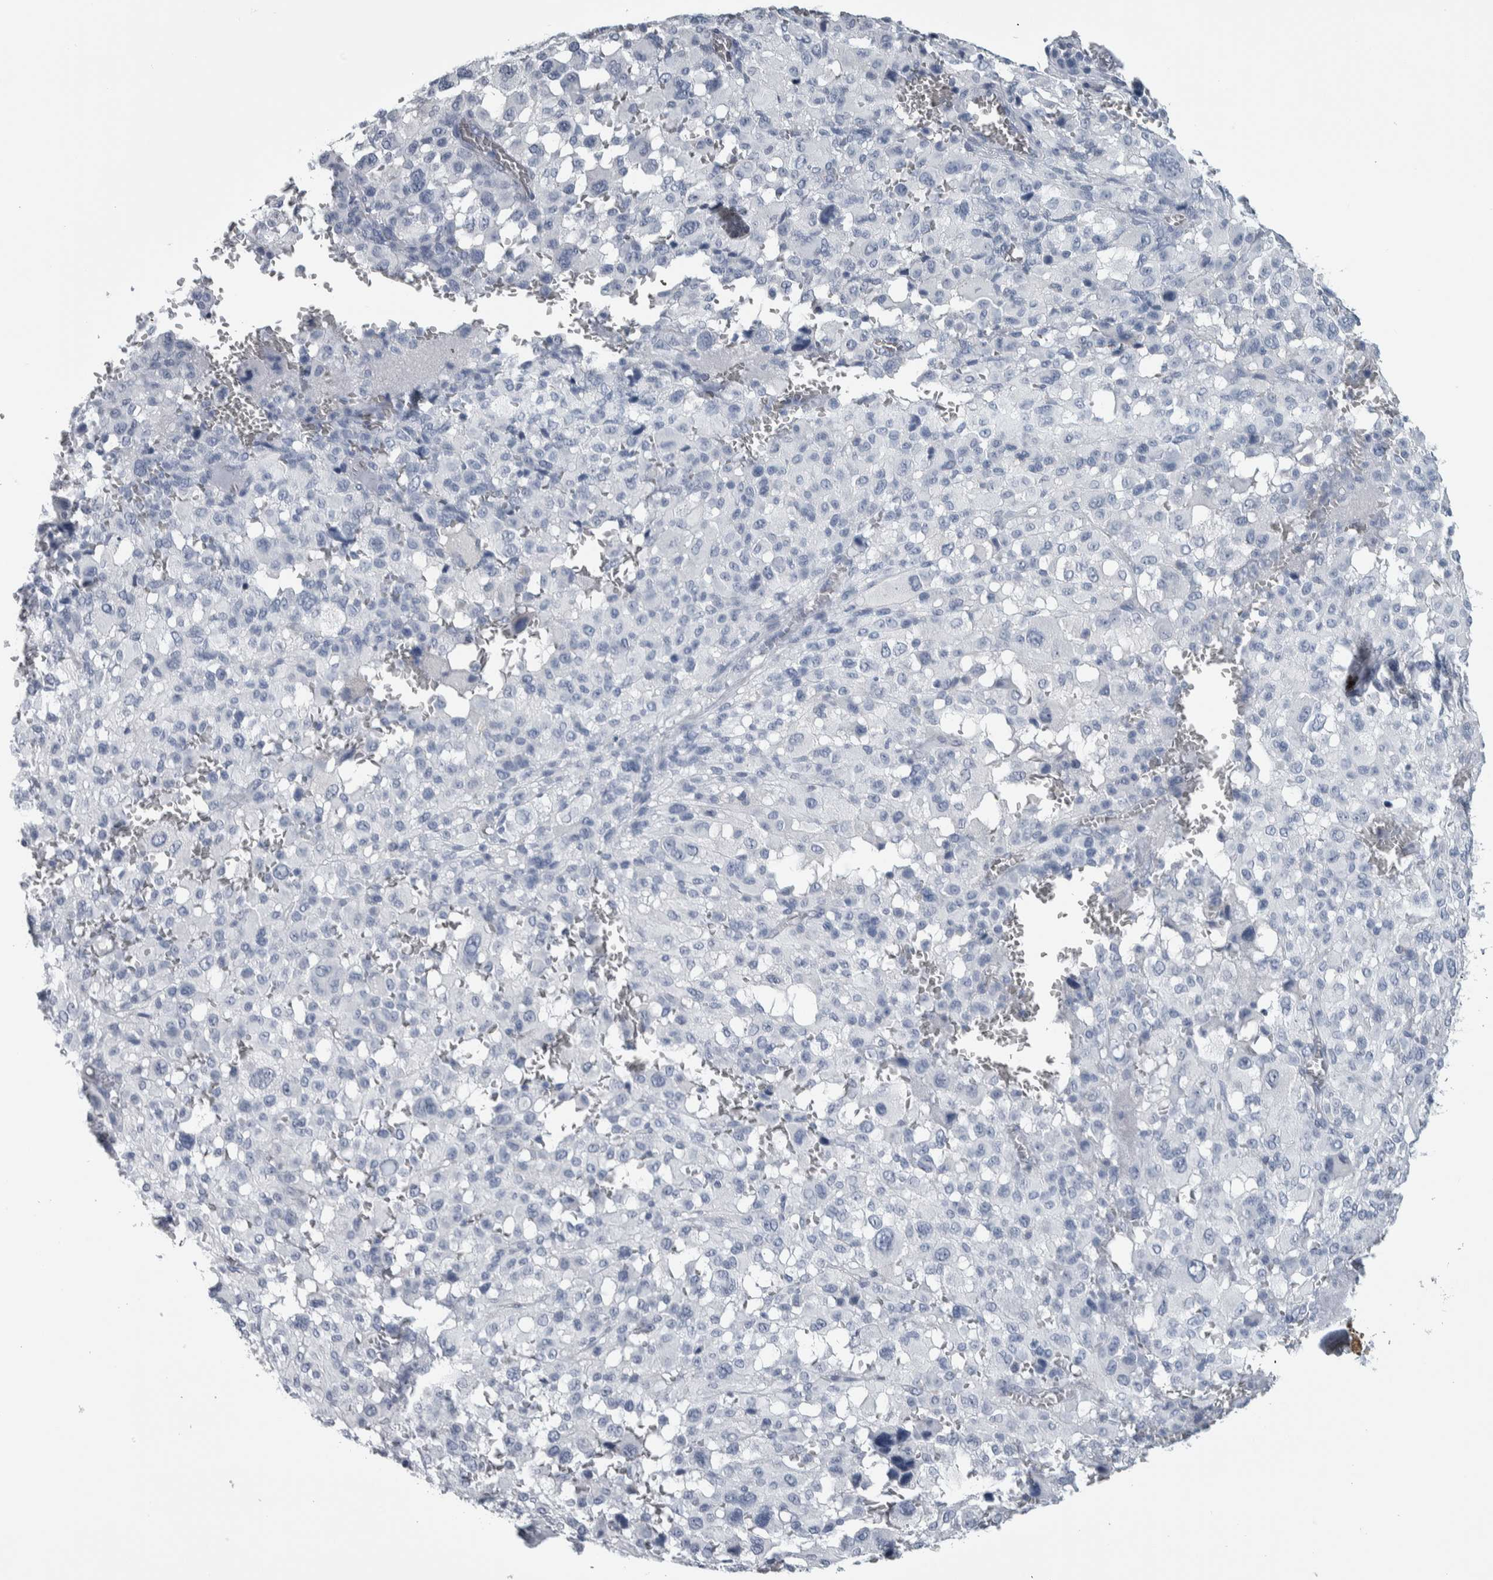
{"staining": {"intensity": "negative", "quantity": "none", "location": "none"}, "tissue": "melanoma", "cell_type": "Tumor cells", "image_type": "cancer", "snomed": [{"axis": "morphology", "description": "Malignant melanoma, Metastatic site"}, {"axis": "topography", "description": "Skin"}], "caption": "Tumor cells are negative for protein expression in human malignant melanoma (metastatic site).", "gene": "CDH17", "patient": {"sex": "female", "age": 74}}